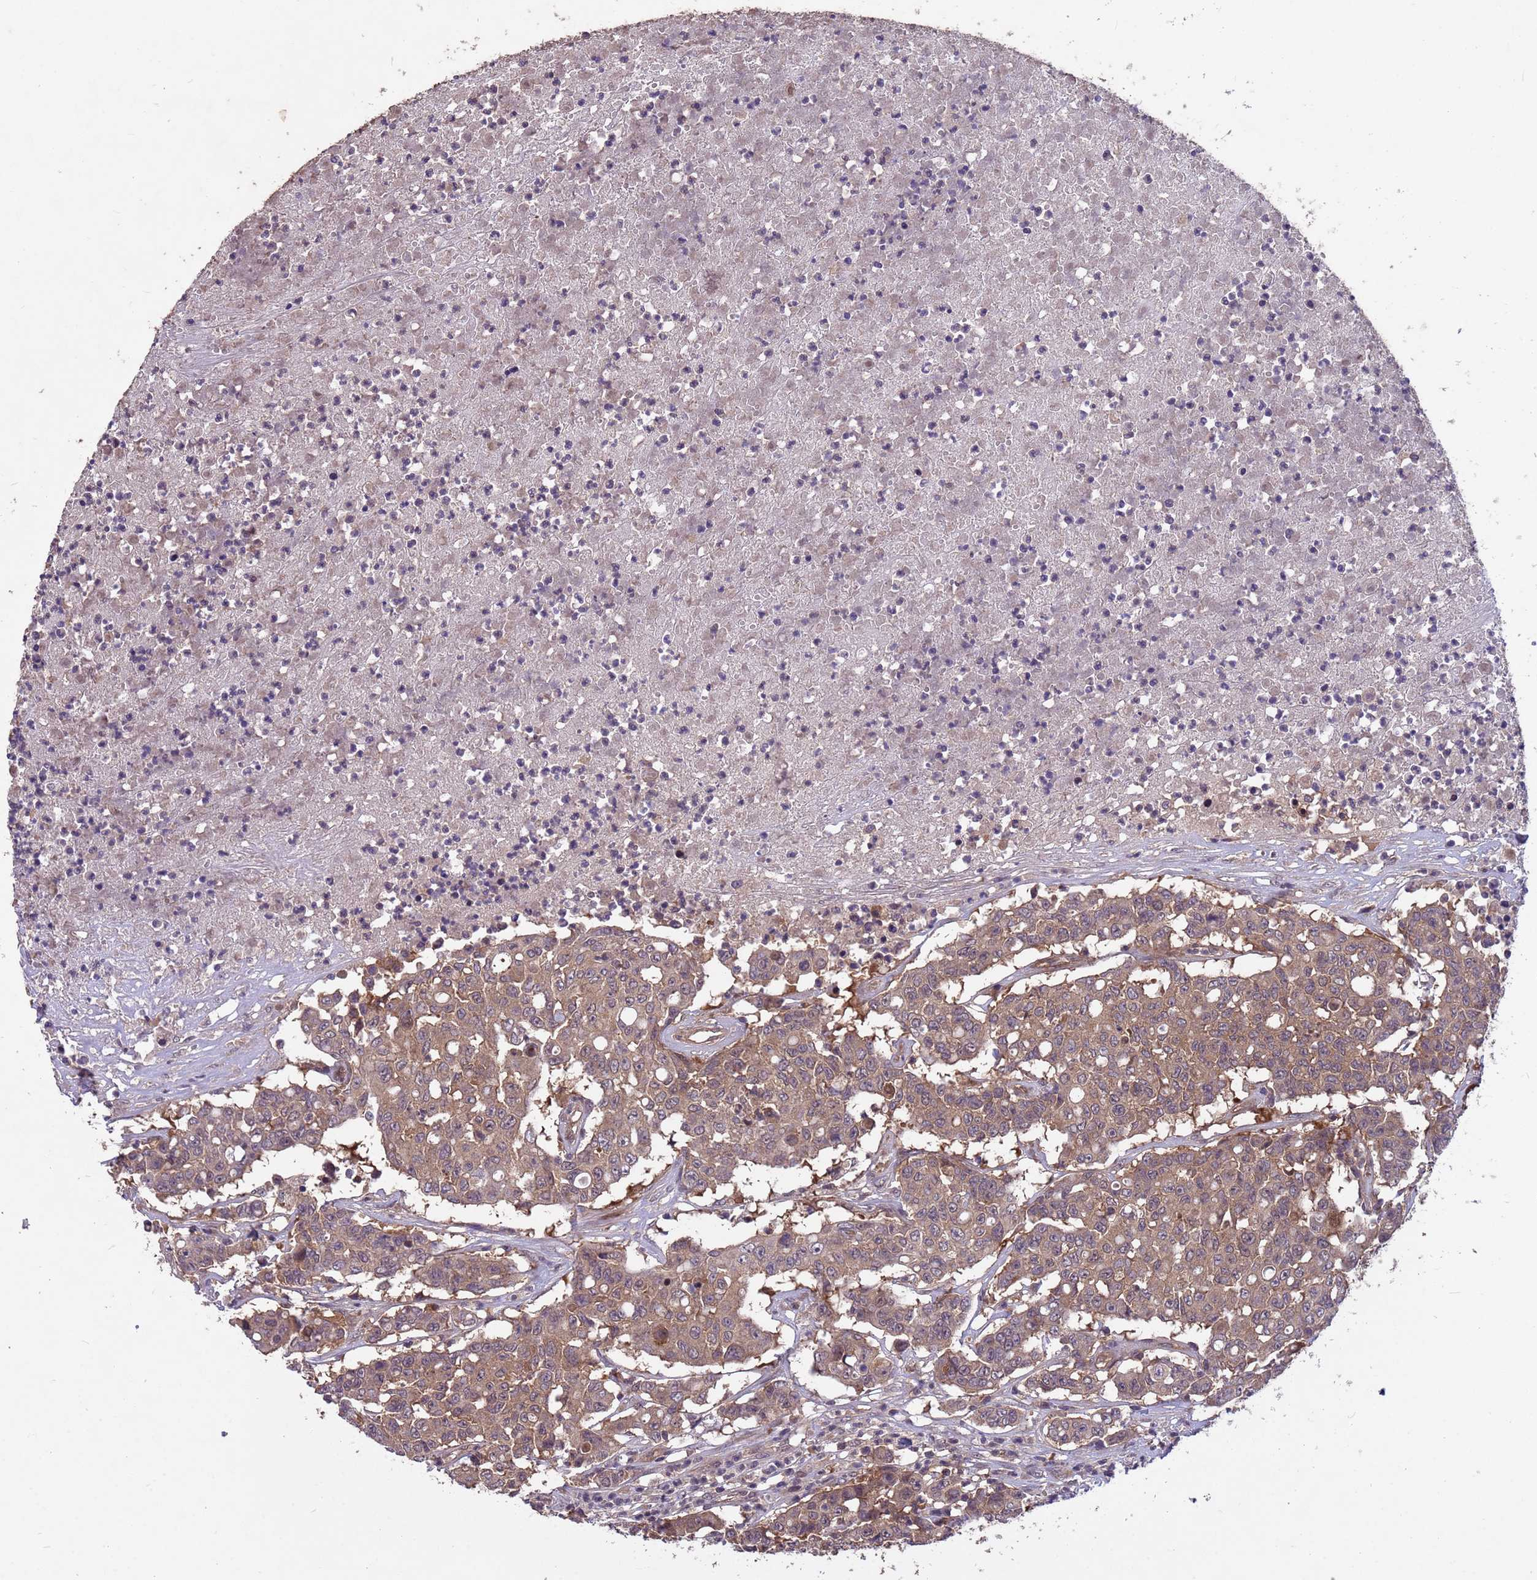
{"staining": {"intensity": "moderate", "quantity": ">75%", "location": "cytoplasmic/membranous"}, "tissue": "colorectal cancer", "cell_type": "Tumor cells", "image_type": "cancer", "snomed": [{"axis": "morphology", "description": "Adenocarcinoma, NOS"}, {"axis": "topography", "description": "Colon"}], "caption": "About >75% of tumor cells in colorectal cancer (adenocarcinoma) display moderate cytoplasmic/membranous protein expression as visualized by brown immunohistochemical staining.", "gene": "PPP2CB", "patient": {"sex": "male", "age": 51}}